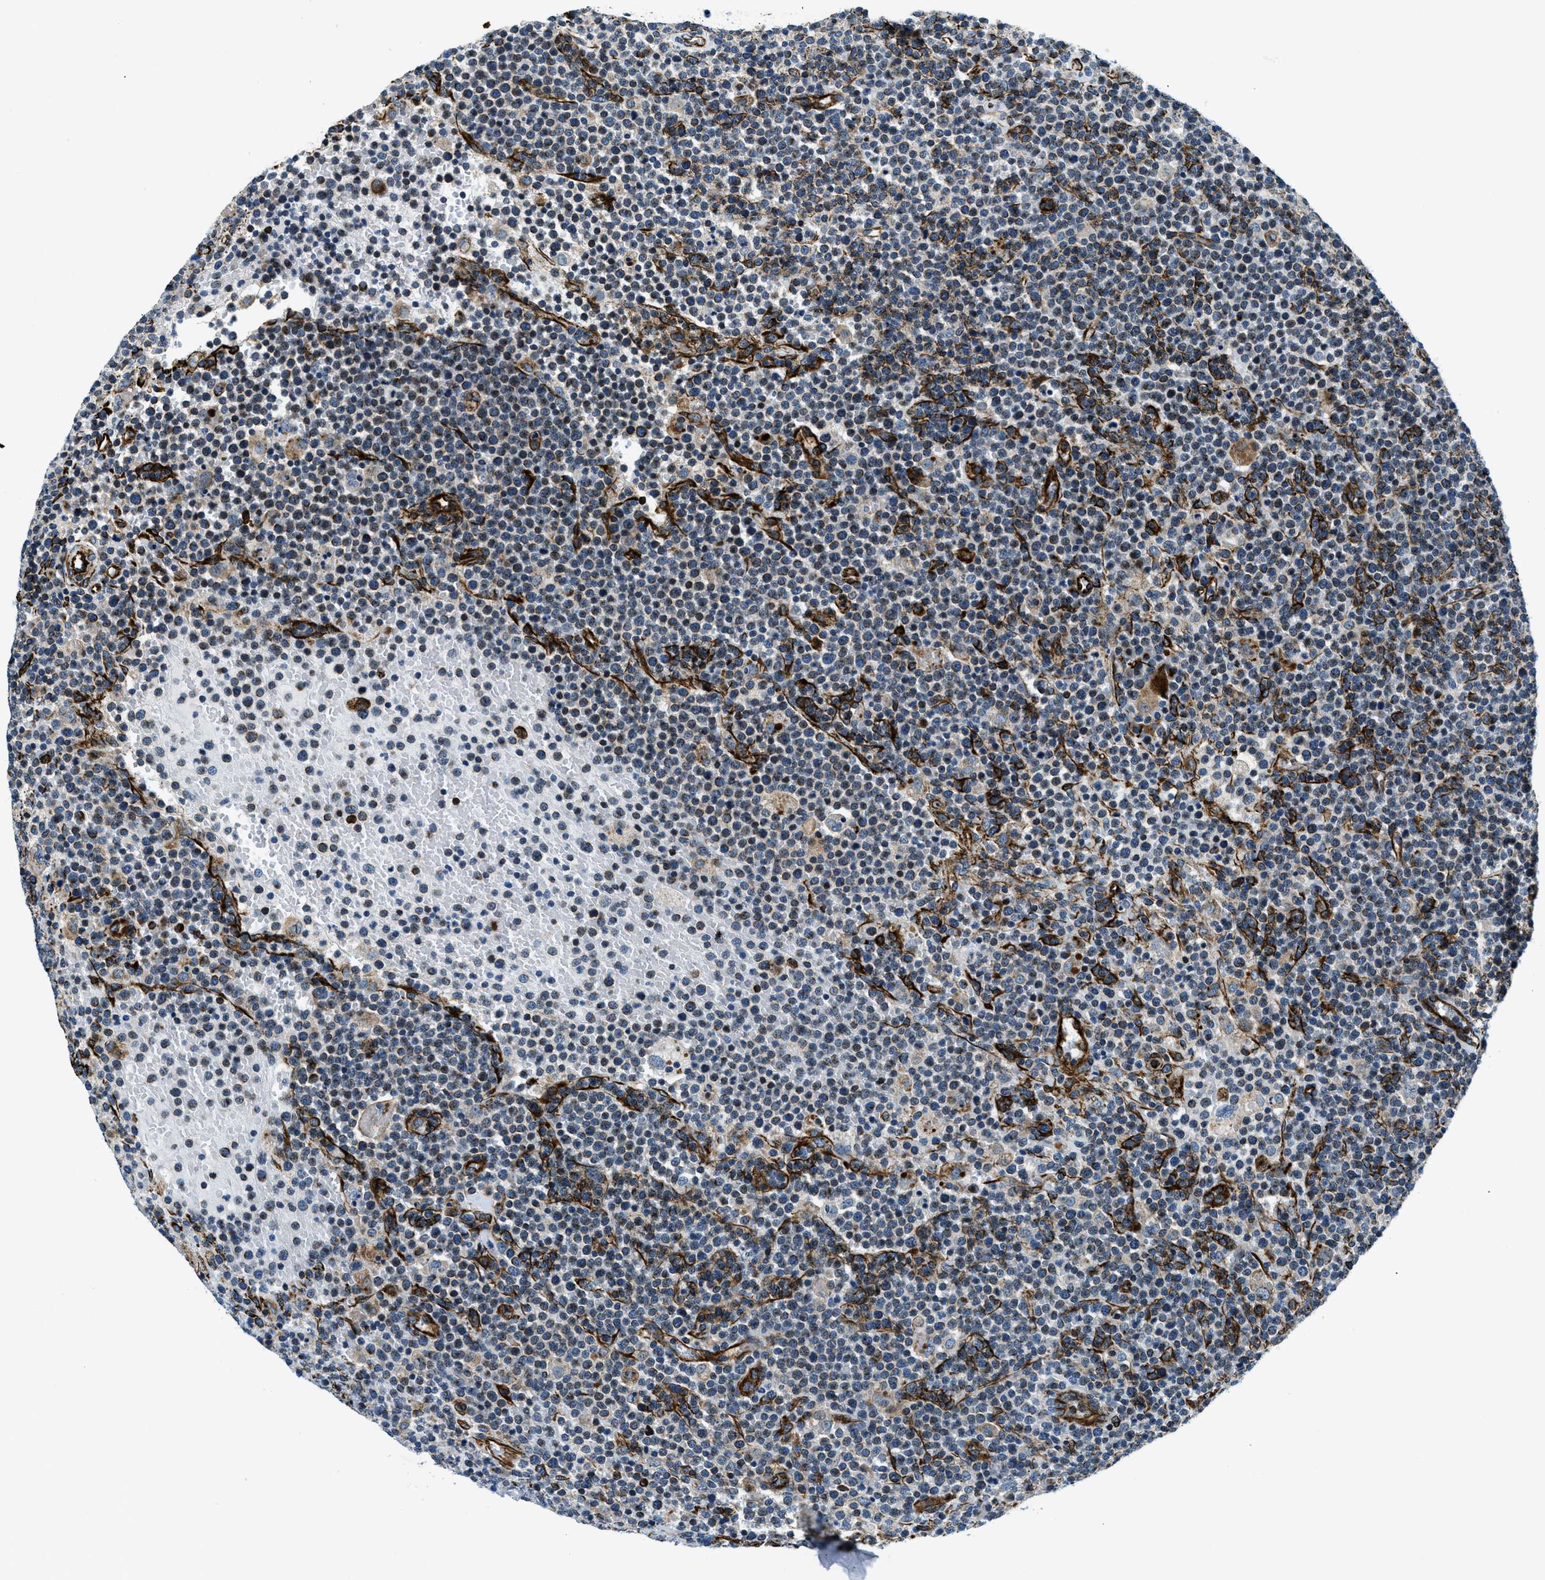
{"staining": {"intensity": "negative", "quantity": "none", "location": "none"}, "tissue": "lymphoma", "cell_type": "Tumor cells", "image_type": "cancer", "snomed": [{"axis": "morphology", "description": "Malignant lymphoma, non-Hodgkin's type, High grade"}, {"axis": "topography", "description": "Lymph node"}], "caption": "DAB immunohistochemical staining of human malignant lymphoma, non-Hodgkin's type (high-grade) shows no significant staining in tumor cells.", "gene": "GNS", "patient": {"sex": "male", "age": 61}}